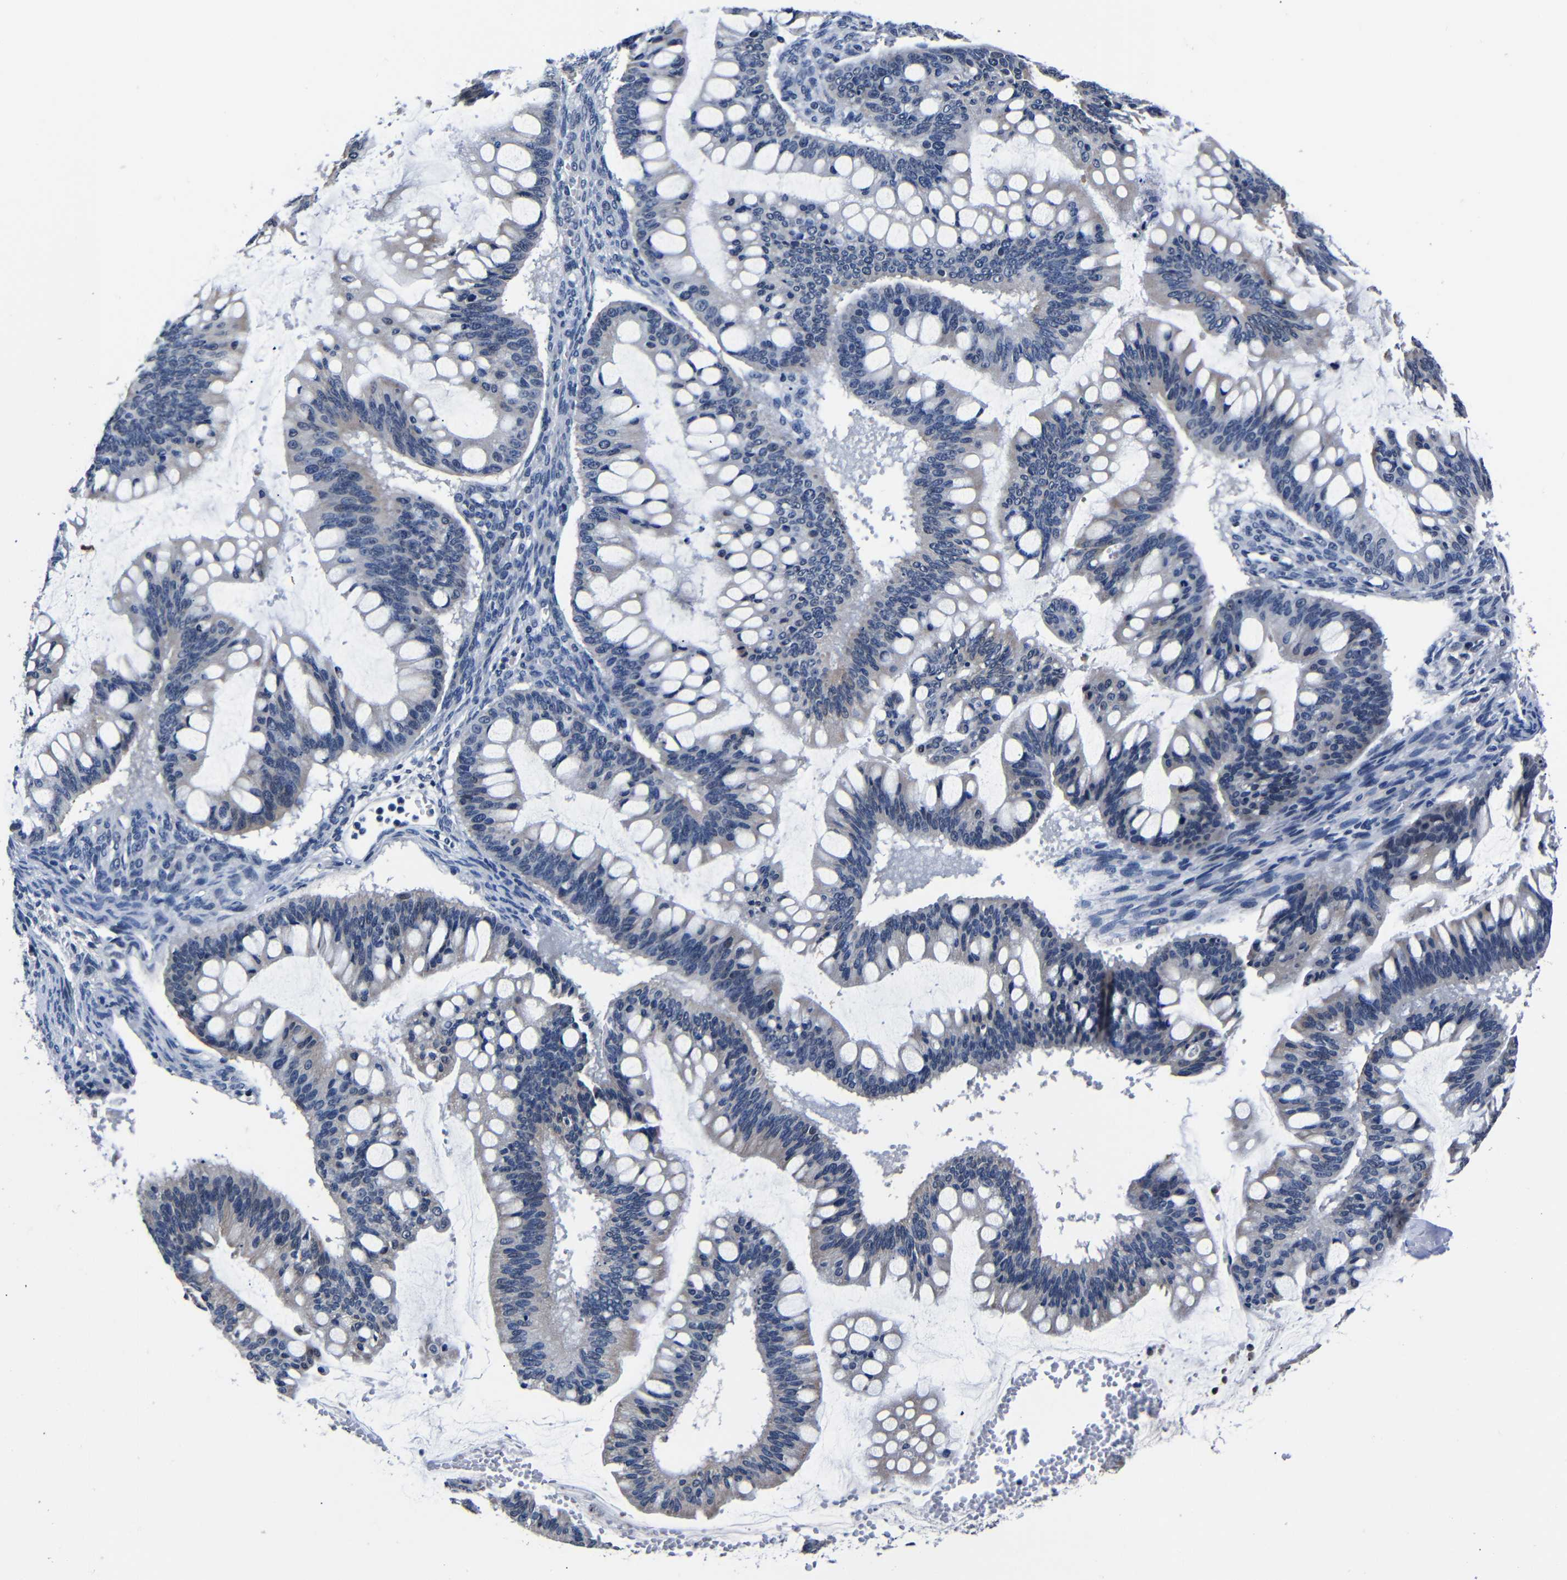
{"staining": {"intensity": "negative", "quantity": "none", "location": "none"}, "tissue": "ovarian cancer", "cell_type": "Tumor cells", "image_type": "cancer", "snomed": [{"axis": "morphology", "description": "Cystadenocarcinoma, mucinous, NOS"}, {"axis": "topography", "description": "Ovary"}], "caption": "IHC image of ovarian cancer stained for a protein (brown), which shows no expression in tumor cells.", "gene": "DEPP1", "patient": {"sex": "female", "age": 73}}